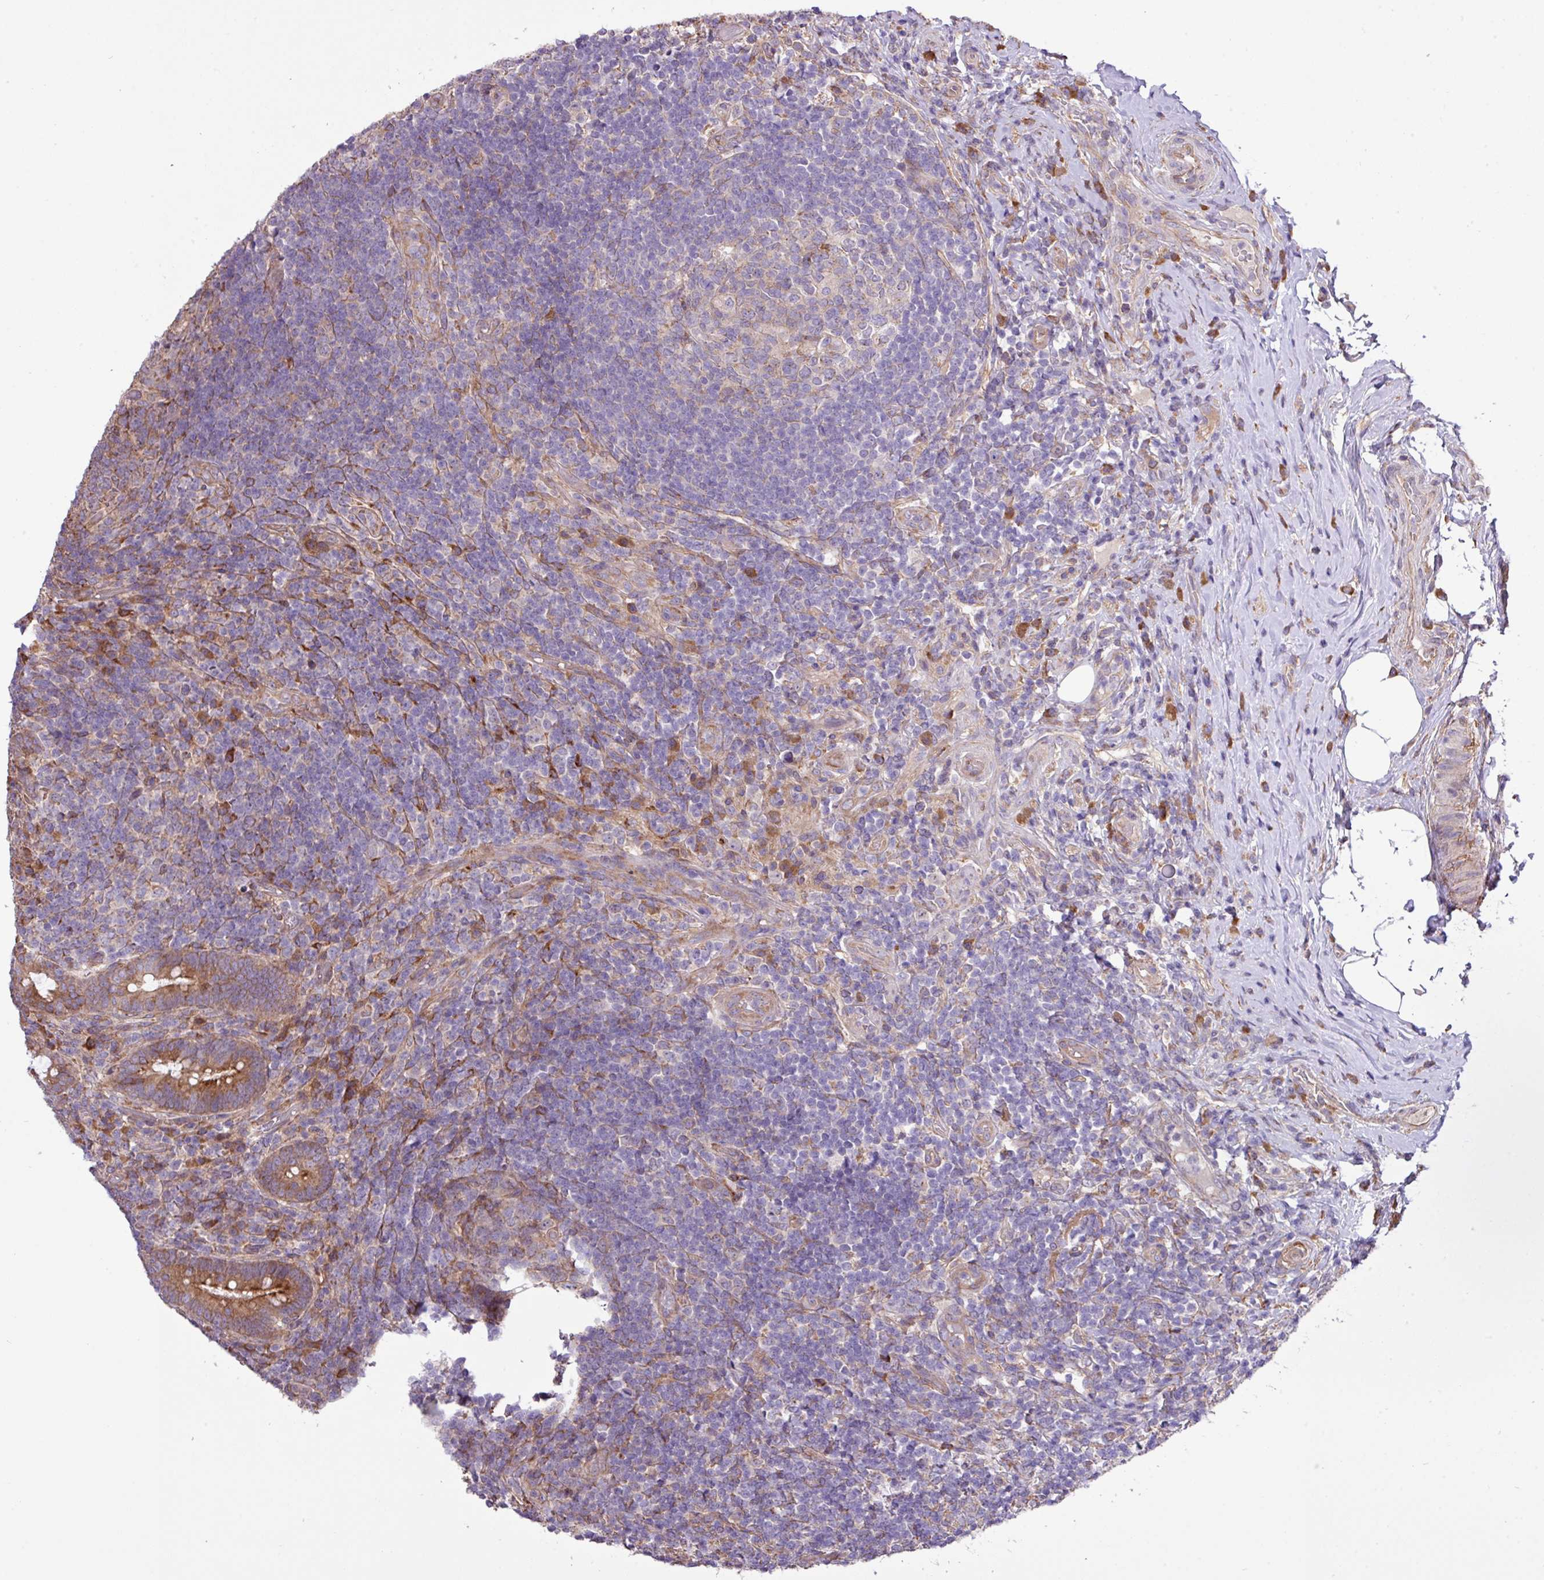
{"staining": {"intensity": "moderate", "quantity": ">75%", "location": "cytoplasmic/membranous"}, "tissue": "appendix", "cell_type": "Glandular cells", "image_type": "normal", "snomed": [{"axis": "morphology", "description": "Normal tissue, NOS"}, {"axis": "topography", "description": "Appendix"}], "caption": "This histopathology image exhibits benign appendix stained with IHC to label a protein in brown. The cytoplasmic/membranous of glandular cells show moderate positivity for the protein. Nuclei are counter-stained blue.", "gene": "MEGF6", "patient": {"sex": "female", "age": 43}}